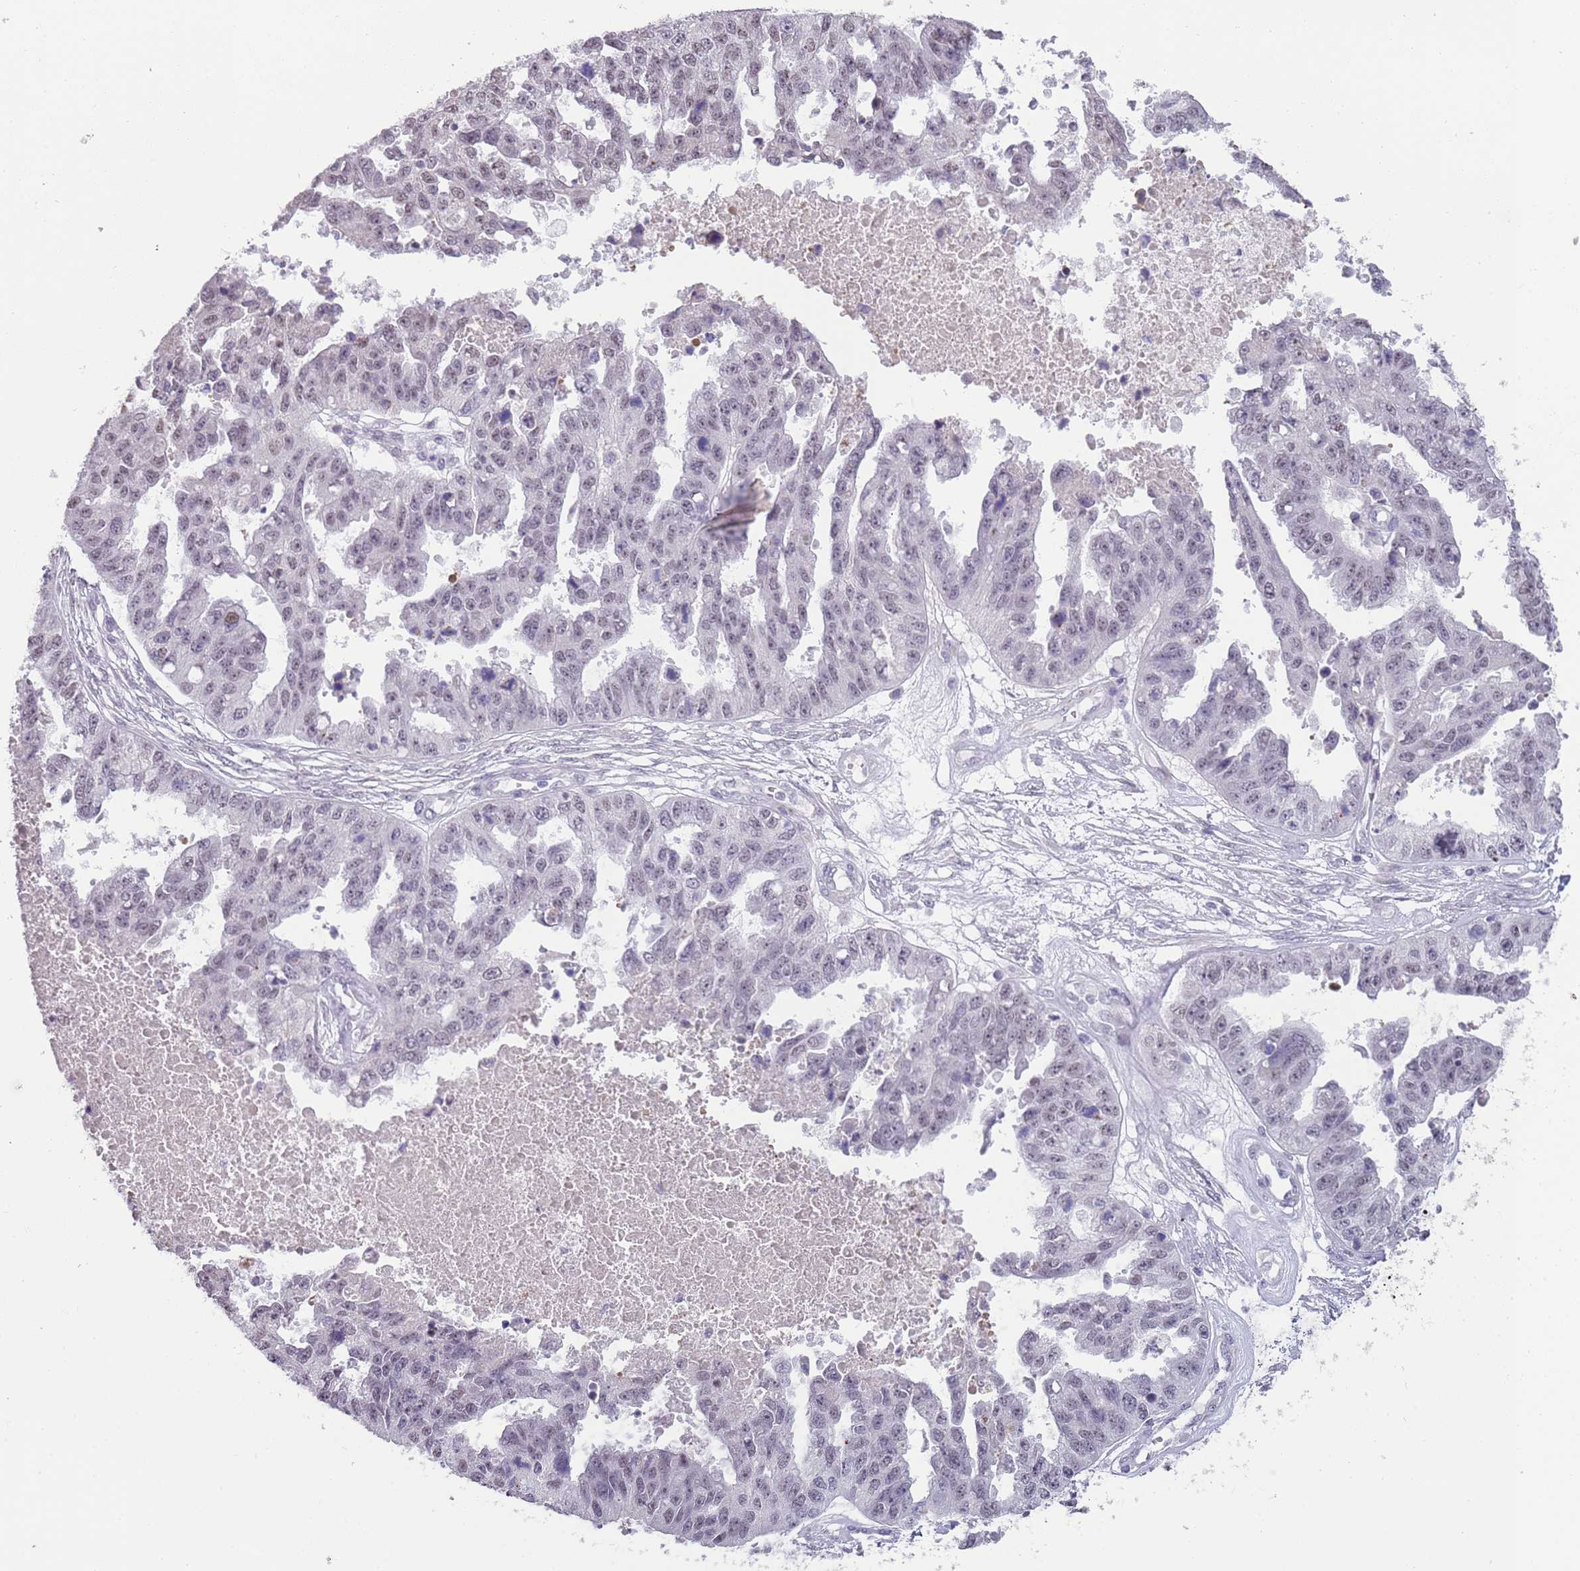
{"staining": {"intensity": "negative", "quantity": "none", "location": "none"}, "tissue": "ovarian cancer", "cell_type": "Tumor cells", "image_type": "cancer", "snomed": [{"axis": "morphology", "description": "Cystadenocarcinoma, serous, NOS"}, {"axis": "topography", "description": "Ovary"}], "caption": "Human ovarian cancer (serous cystadenocarcinoma) stained for a protein using IHC demonstrates no positivity in tumor cells.", "gene": "NBPF3", "patient": {"sex": "female", "age": 58}}